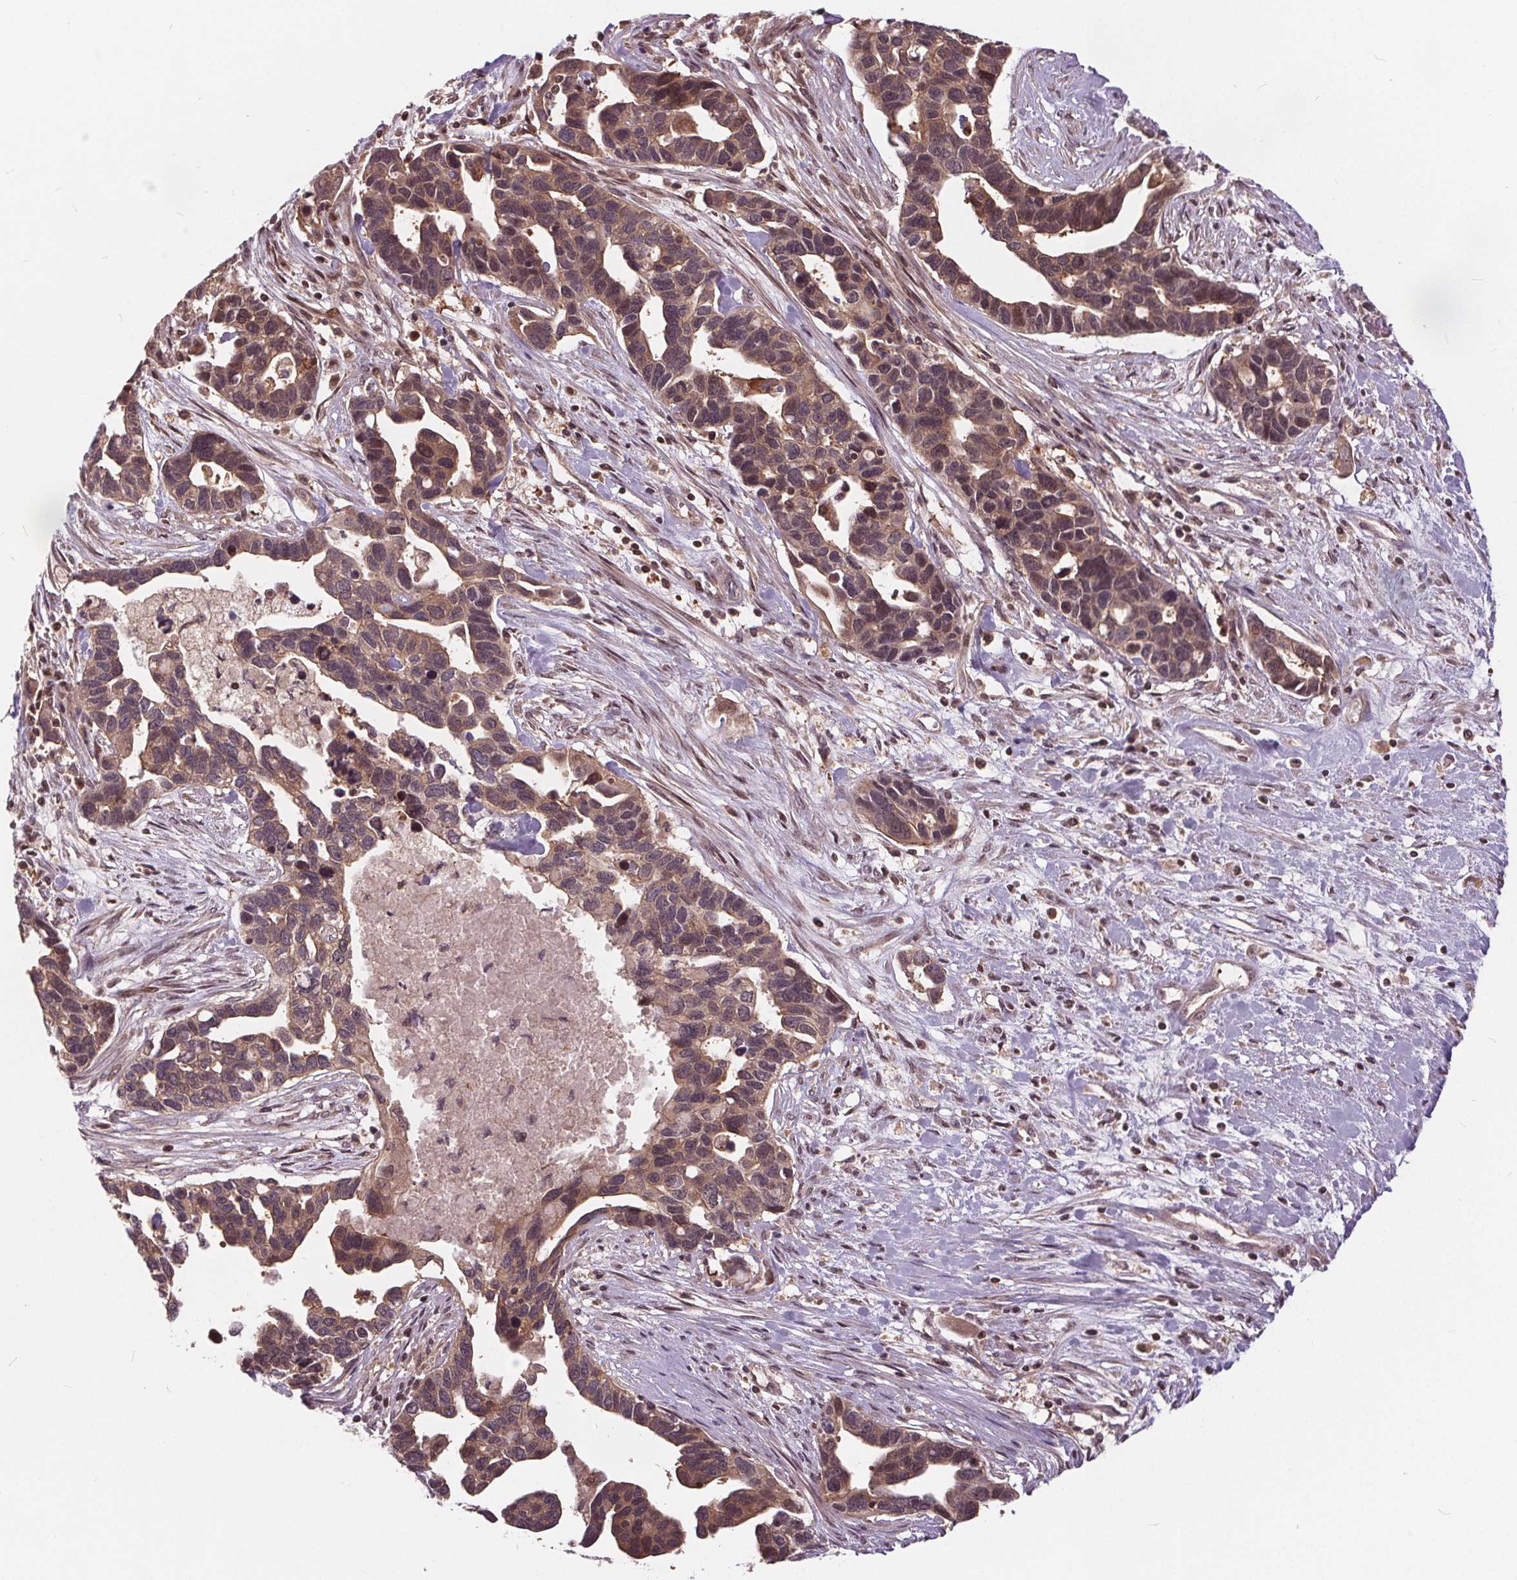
{"staining": {"intensity": "moderate", "quantity": ">75%", "location": "cytoplasmic/membranous,nuclear"}, "tissue": "ovarian cancer", "cell_type": "Tumor cells", "image_type": "cancer", "snomed": [{"axis": "morphology", "description": "Cystadenocarcinoma, serous, NOS"}, {"axis": "topography", "description": "Ovary"}], "caption": "Moderate cytoplasmic/membranous and nuclear expression is identified in approximately >75% of tumor cells in ovarian cancer (serous cystadenocarcinoma). (IHC, brightfield microscopy, high magnification).", "gene": "HIF1AN", "patient": {"sex": "female", "age": 54}}